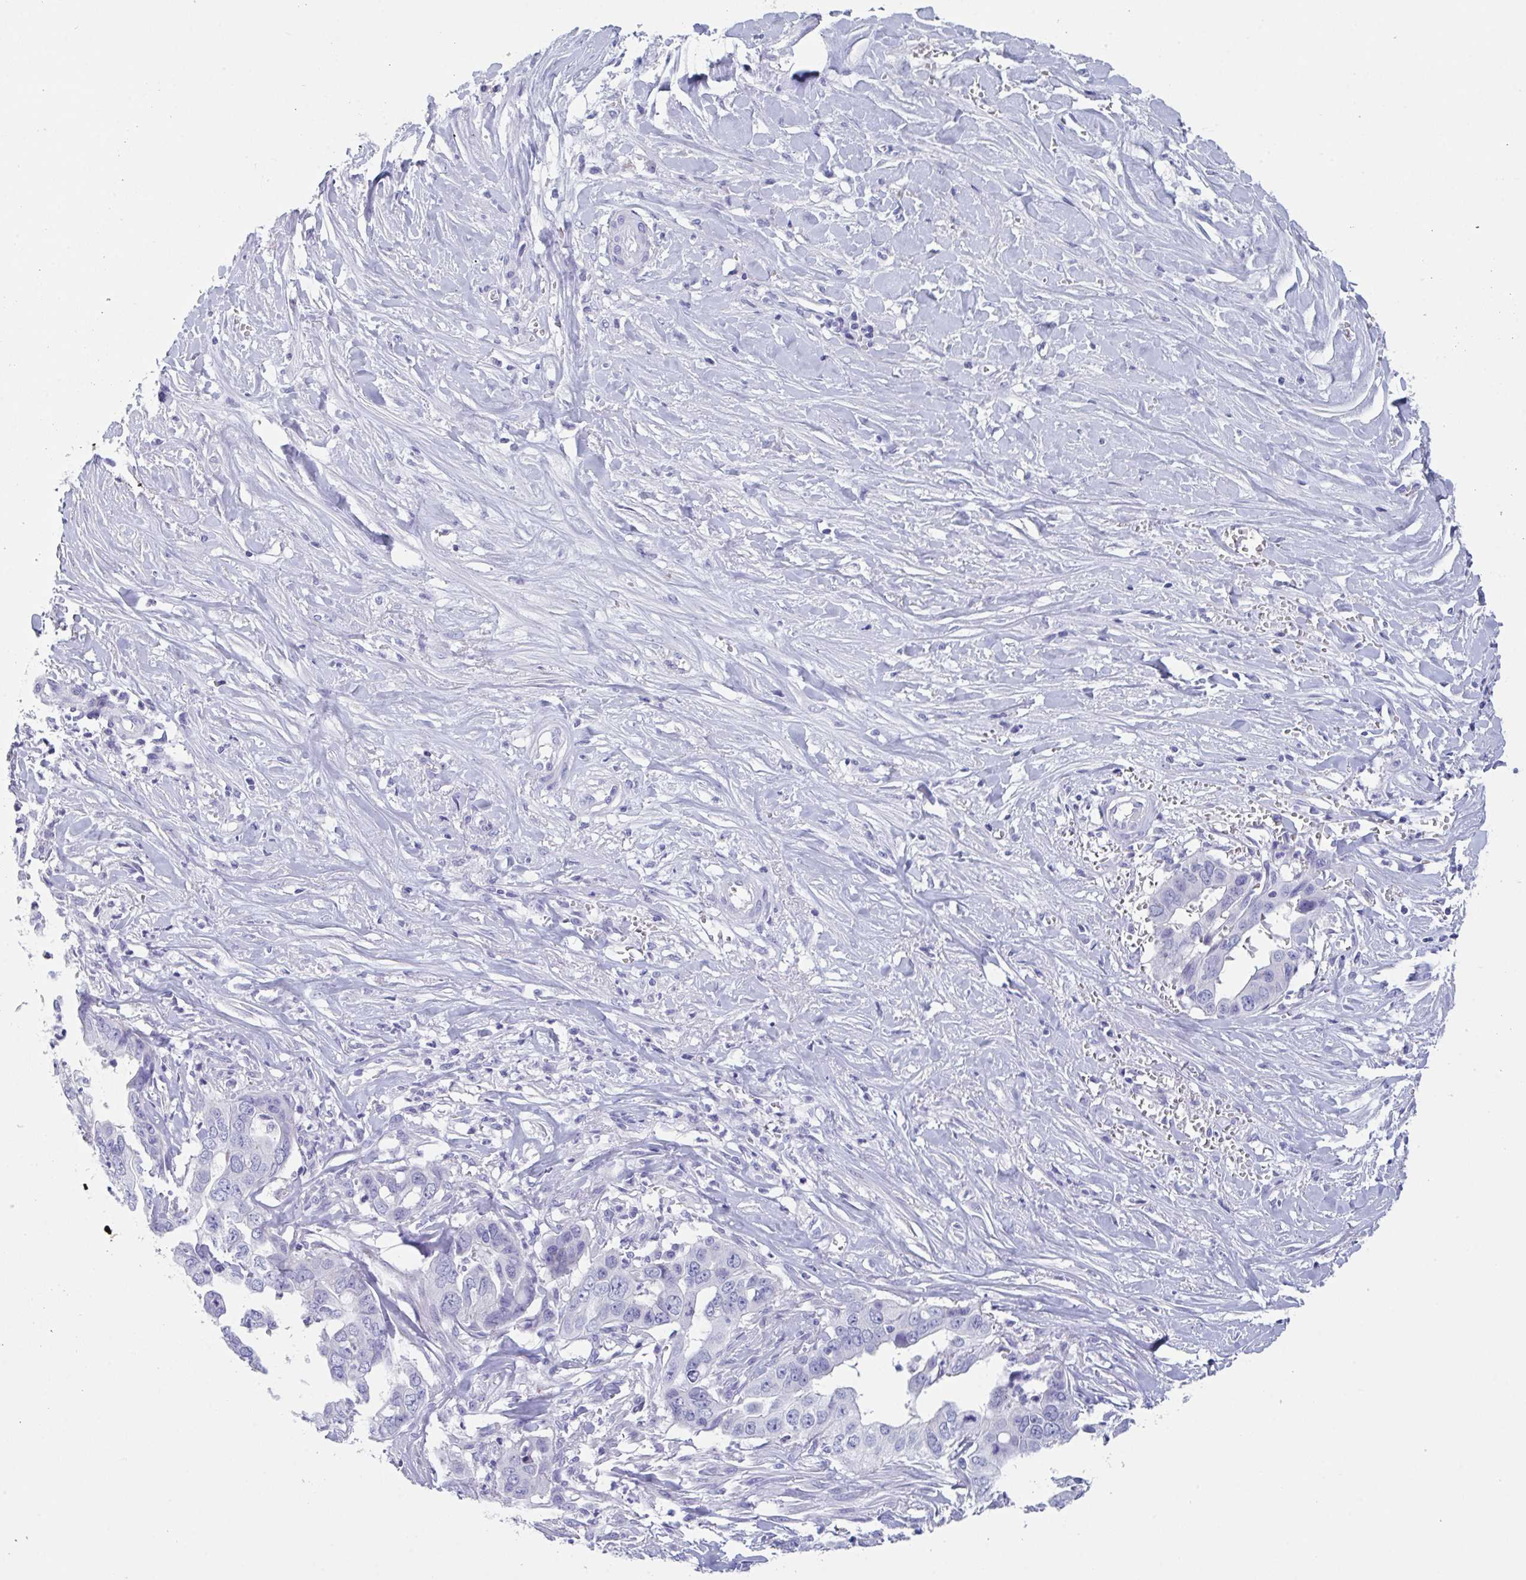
{"staining": {"intensity": "negative", "quantity": "none", "location": "none"}, "tissue": "liver cancer", "cell_type": "Tumor cells", "image_type": "cancer", "snomed": [{"axis": "morphology", "description": "Cholangiocarcinoma"}, {"axis": "topography", "description": "Liver"}], "caption": "There is no significant staining in tumor cells of liver cancer (cholangiocarcinoma).", "gene": "ZPBP", "patient": {"sex": "female", "age": 79}}